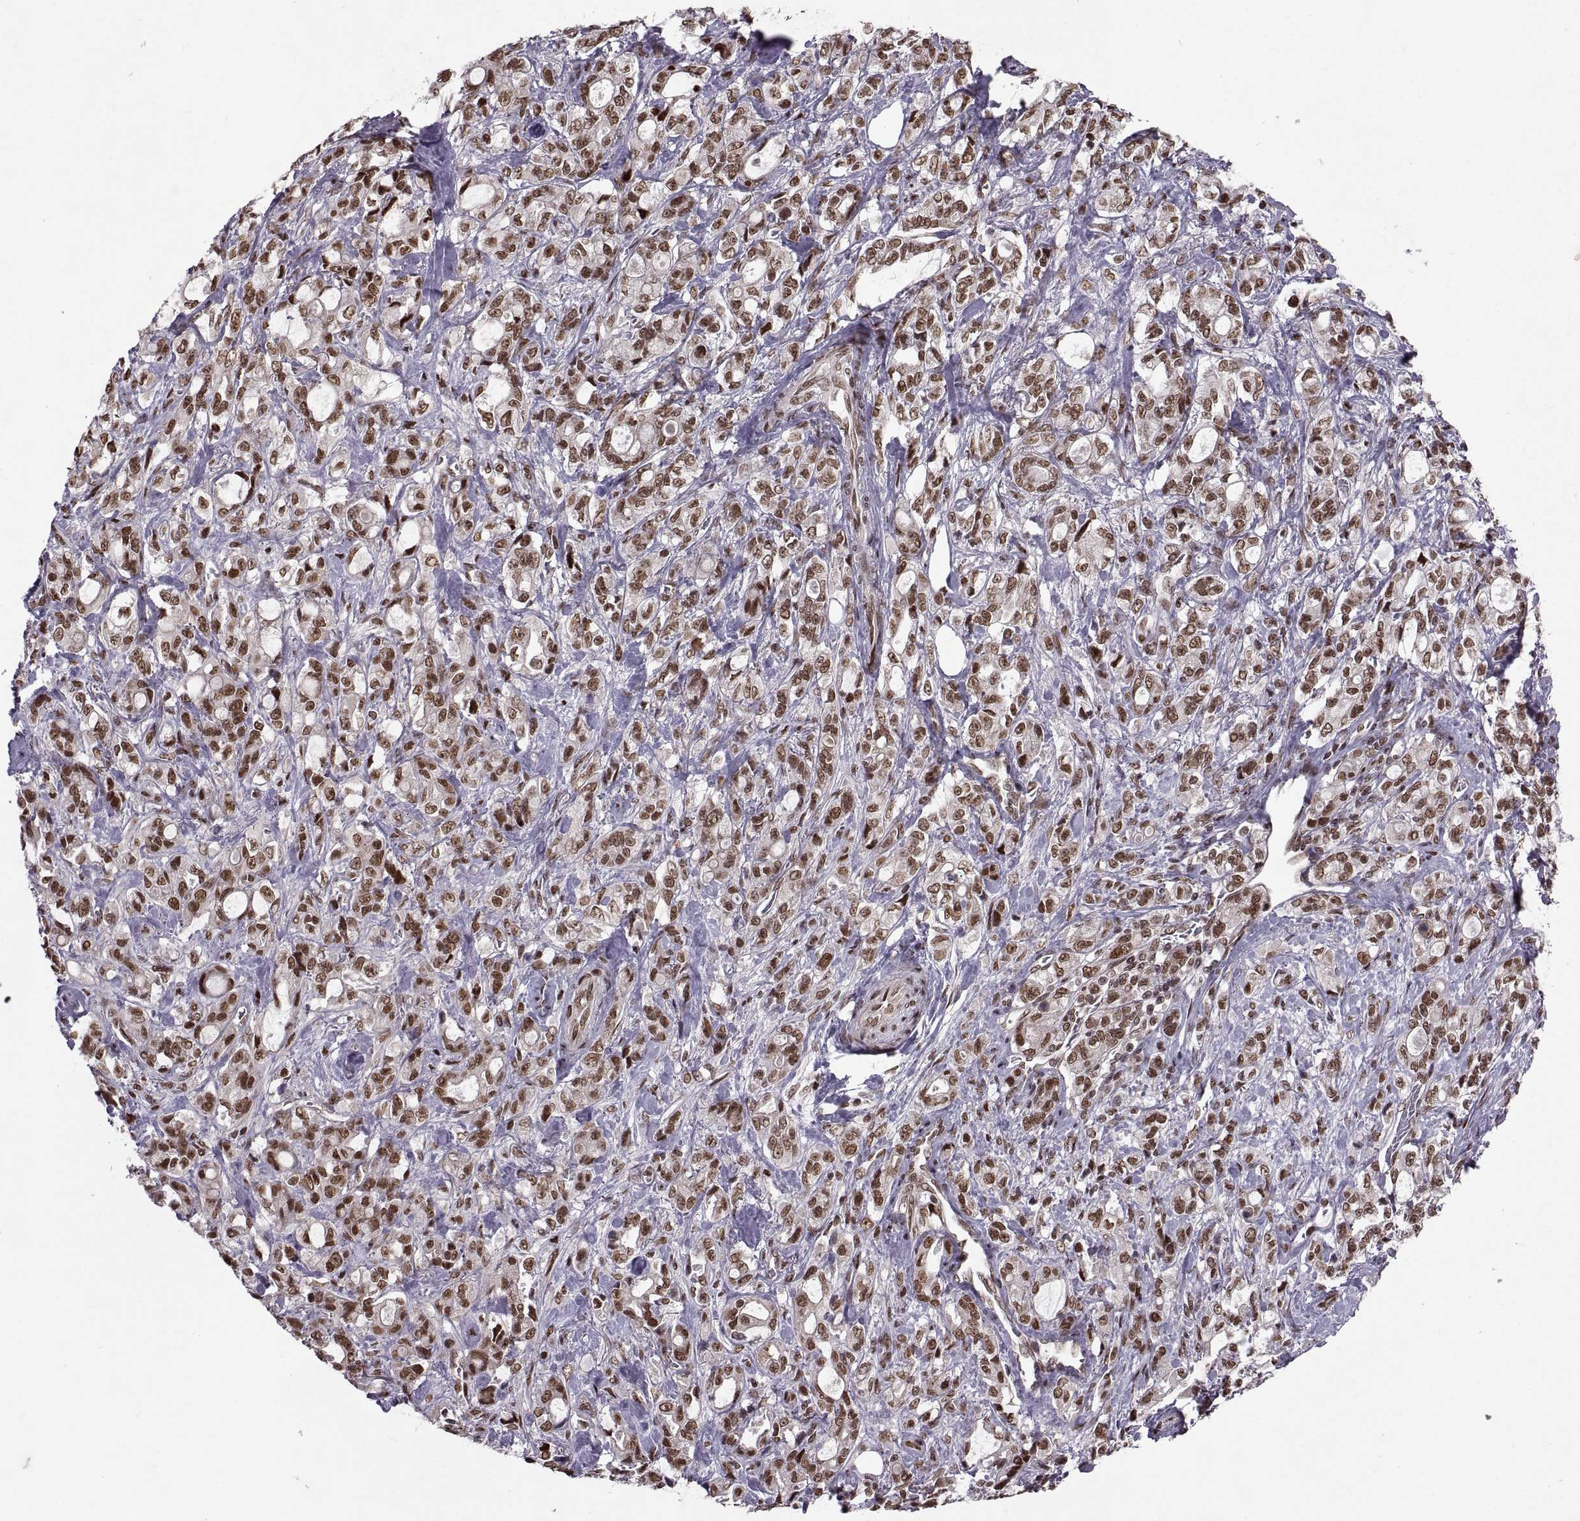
{"staining": {"intensity": "strong", "quantity": ">75%", "location": "nuclear"}, "tissue": "stomach cancer", "cell_type": "Tumor cells", "image_type": "cancer", "snomed": [{"axis": "morphology", "description": "Adenocarcinoma, NOS"}, {"axis": "topography", "description": "Stomach"}], "caption": "Strong nuclear expression for a protein is identified in approximately >75% of tumor cells of stomach adenocarcinoma using immunohistochemistry.", "gene": "MT1E", "patient": {"sex": "male", "age": 63}}